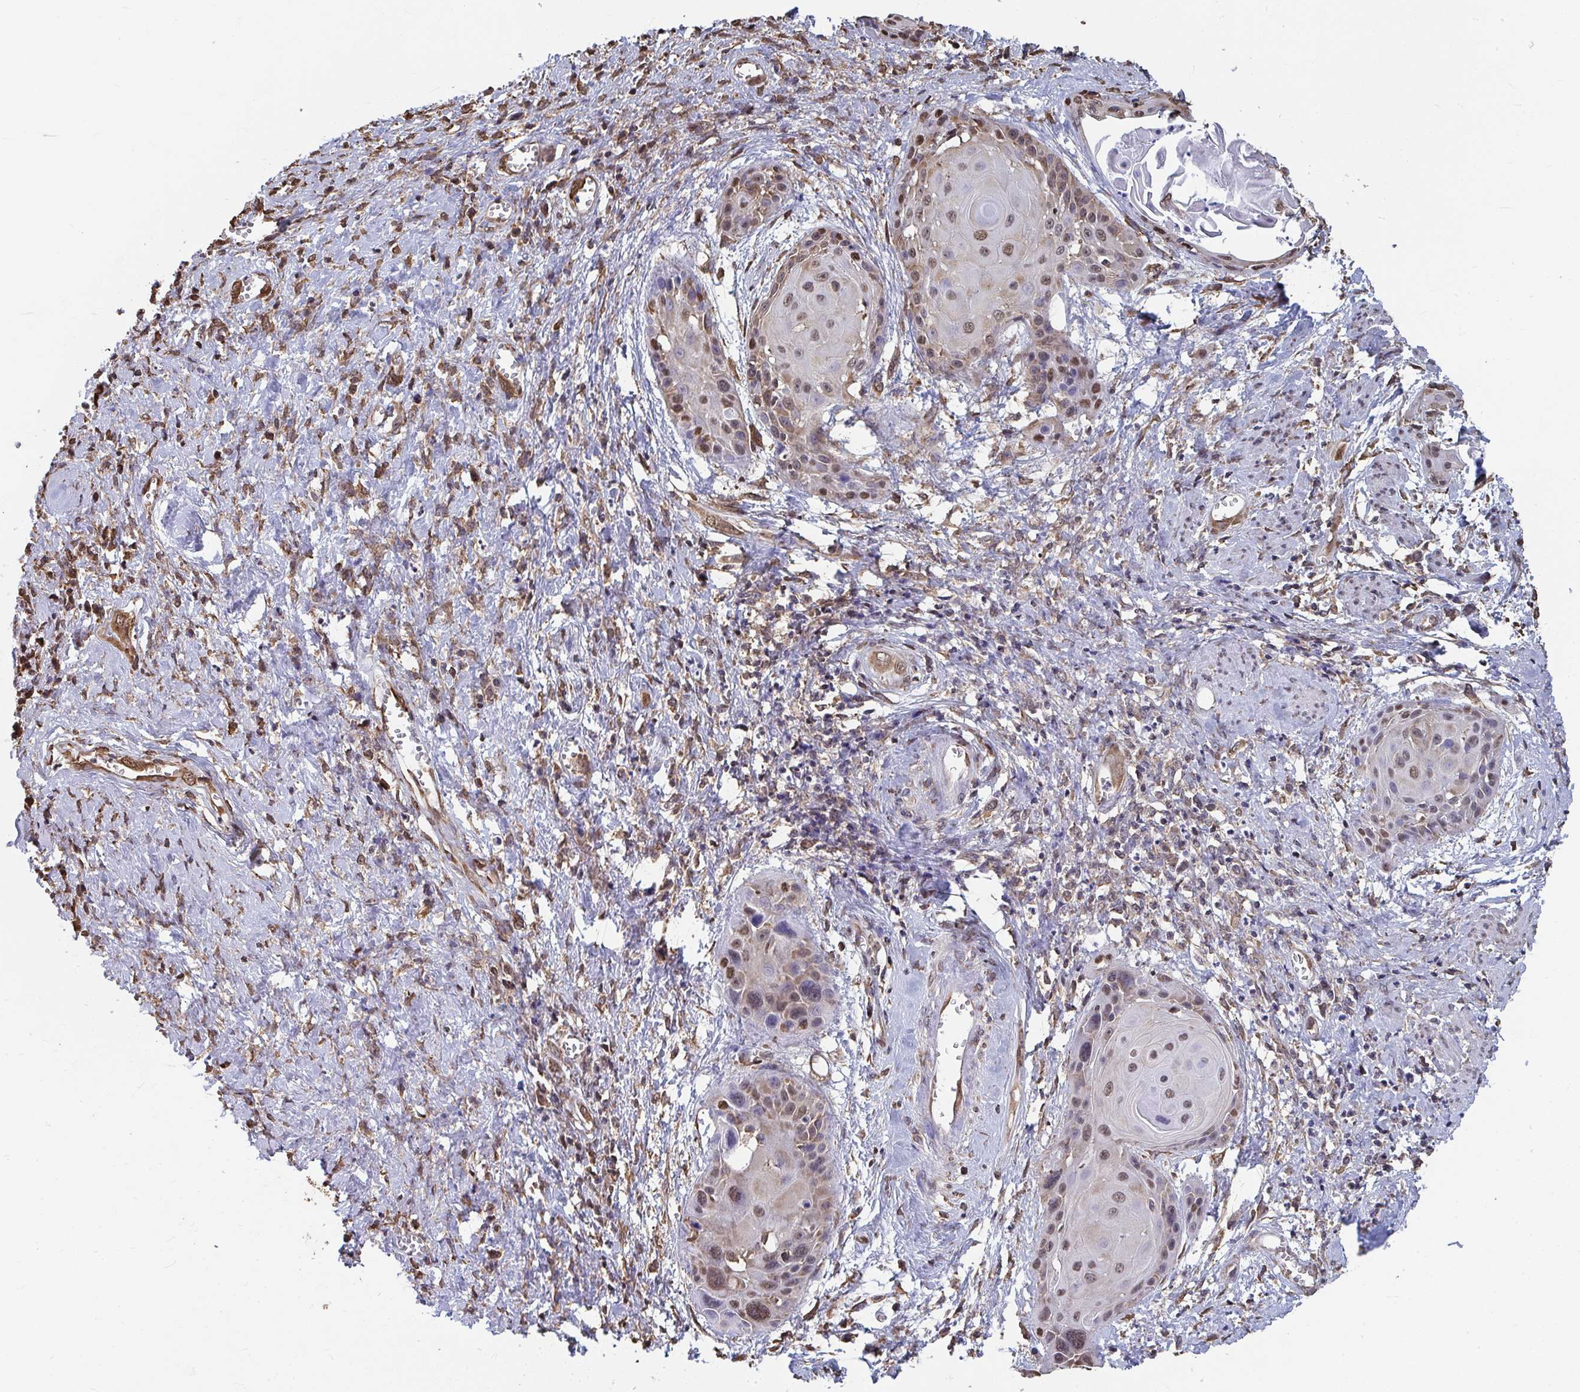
{"staining": {"intensity": "weak", "quantity": "25%-75%", "location": "cytoplasmic/membranous,nuclear"}, "tissue": "cervical cancer", "cell_type": "Tumor cells", "image_type": "cancer", "snomed": [{"axis": "morphology", "description": "Squamous cell carcinoma, NOS"}, {"axis": "topography", "description": "Cervix"}], "caption": "Tumor cells reveal low levels of weak cytoplasmic/membranous and nuclear positivity in approximately 25%-75% of cells in cervical cancer (squamous cell carcinoma). Ihc stains the protein of interest in brown and the nuclei are stained blue.", "gene": "SYNCRIP", "patient": {"sex": "female", "age": 57}}